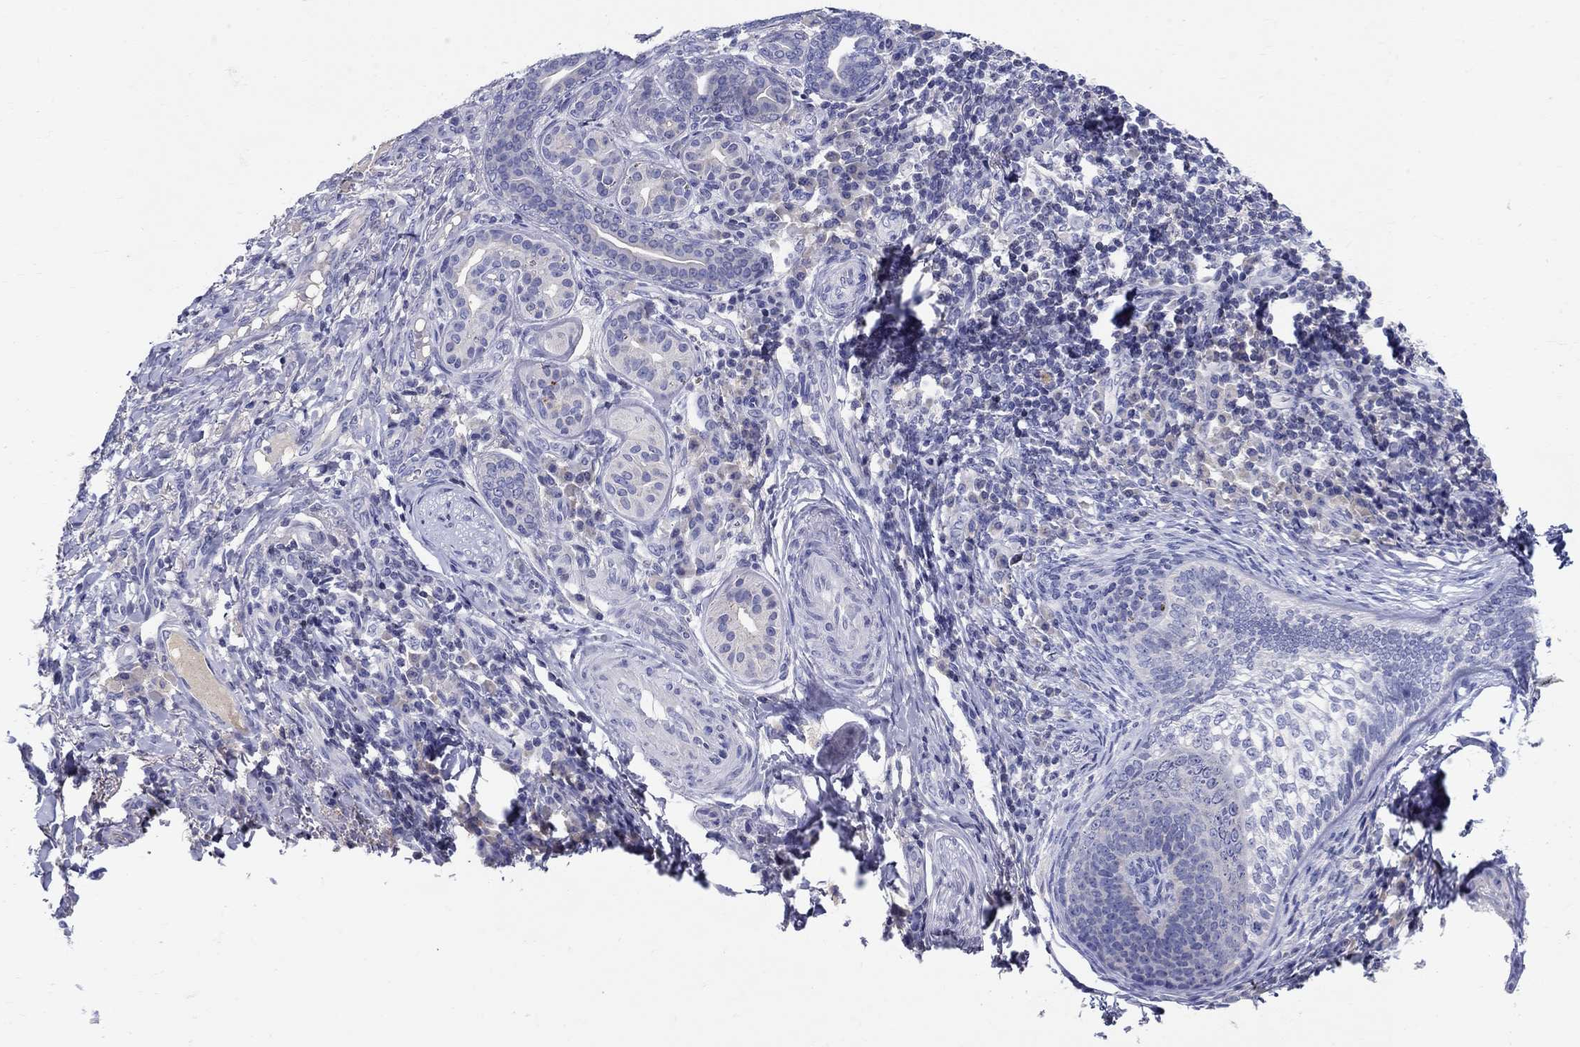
{"staining": {"intensity": "negative", "quantity": "none", "location": "none"}, "tissue": "skin cancer", "cell_type": "Tumor cells", "image_type": "cancer", "snomed": [{"axis": "morphology", "description": "Basal cell carcinoma"}, {"axis": "topography", "description": "Skin"}], "caption": "A high-resolution histopathology image shows immunohistochemistry (IHC) staining of skin cancer, which exhibits no significant staining in tumor cells.", "gene": "CRYGD", "patient": {"sex": "female", "age": 69}}